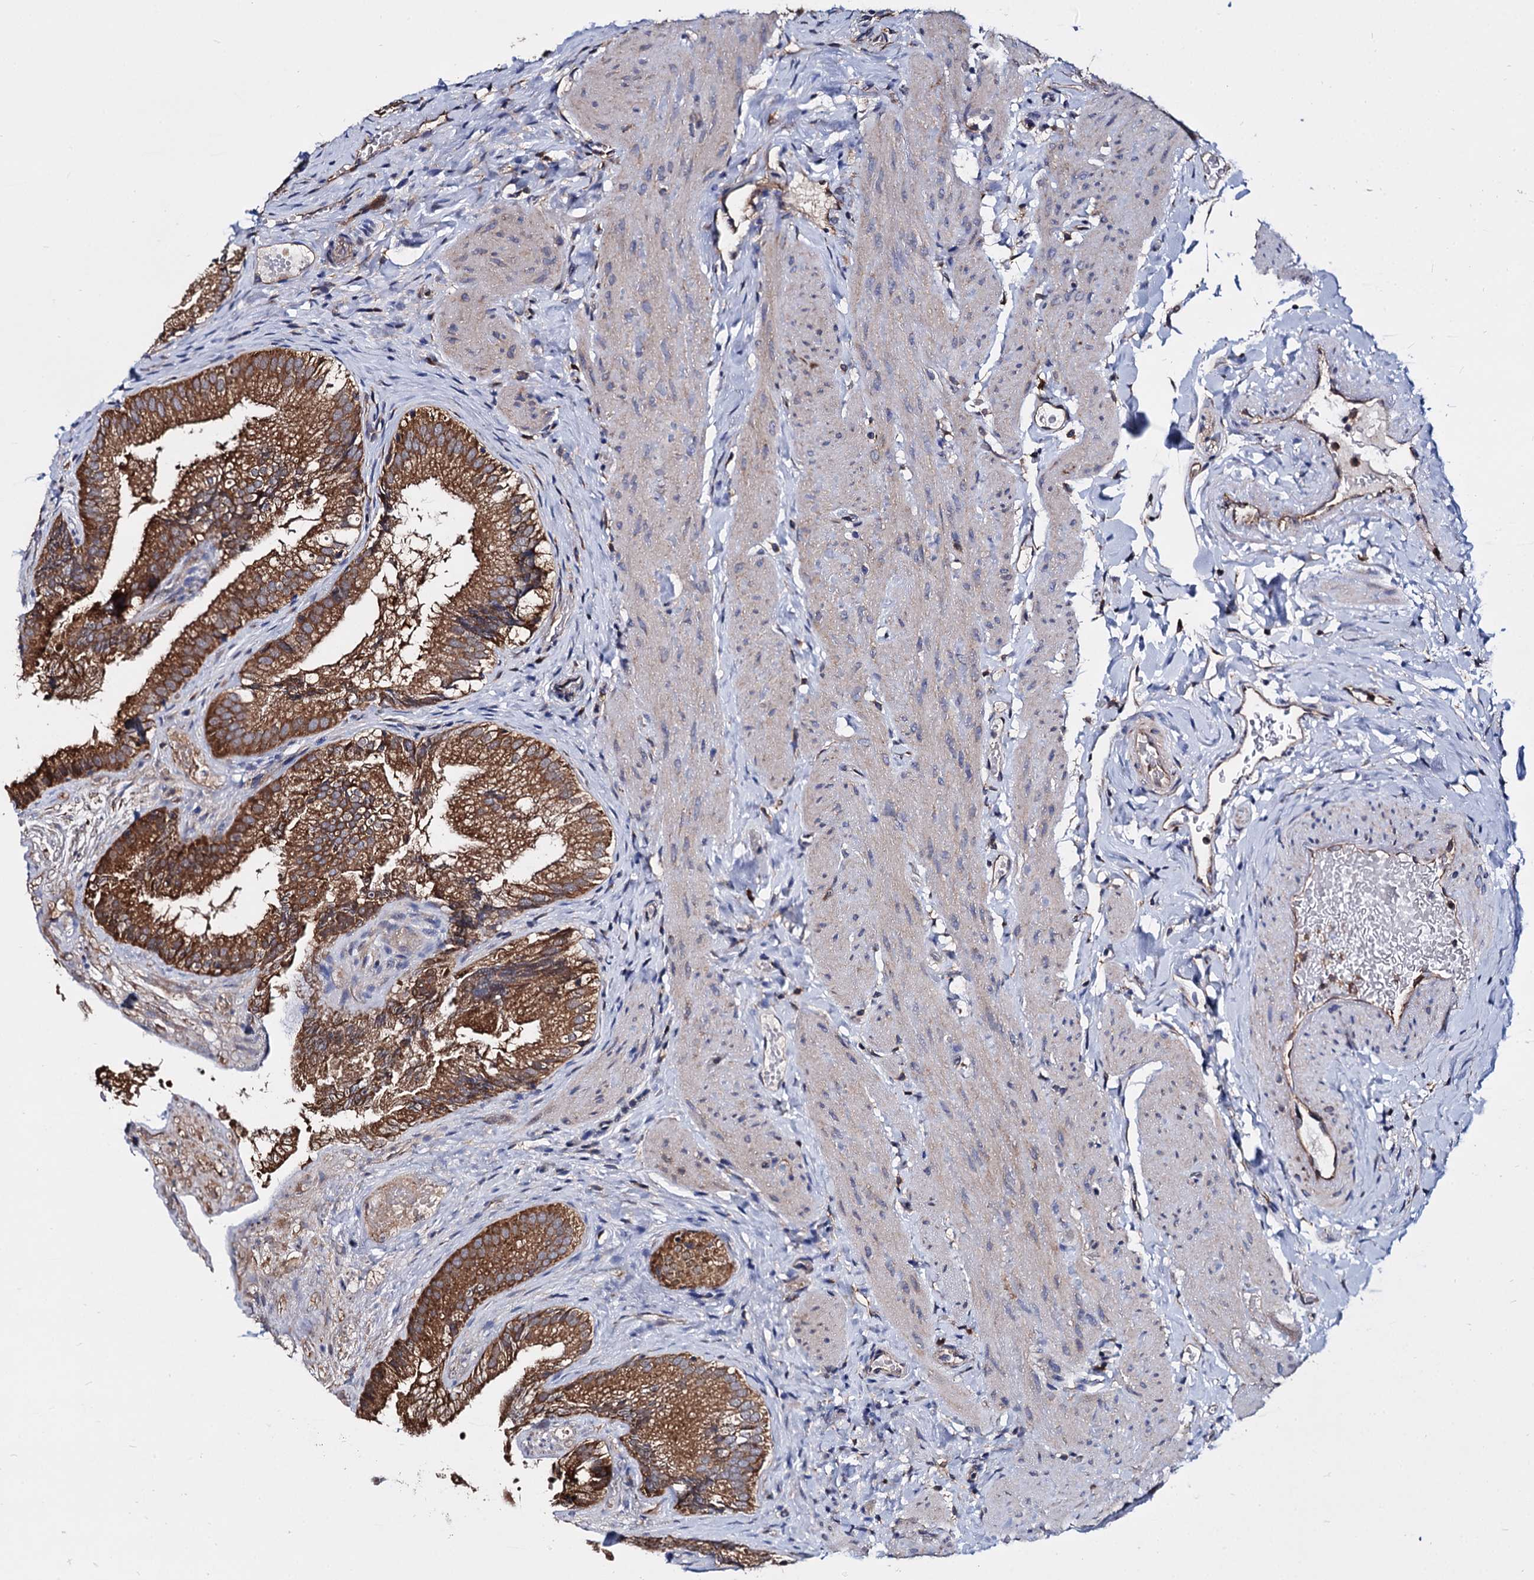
{"staining": {"intensity": "moderate", "quantity": ">75%", "location": "cytoplasmic/membranous"}, "tissue": "gallbladder", "cell_type": "Glandular cells", "image_type": "normal", "snomed": [{"axis": "morphology", "description": "Normal tissue, NOS"}, {"axis": "topography", "description": "Gallbladder"}], "caption": "Immunohistochemical staining of benign human gallbladder demonstrates moderate cytoplasmic/membranous protein expression in about >75% of glandular cells.", "gene": "NME1", "patient": {"sex": "female", "age": 30}}